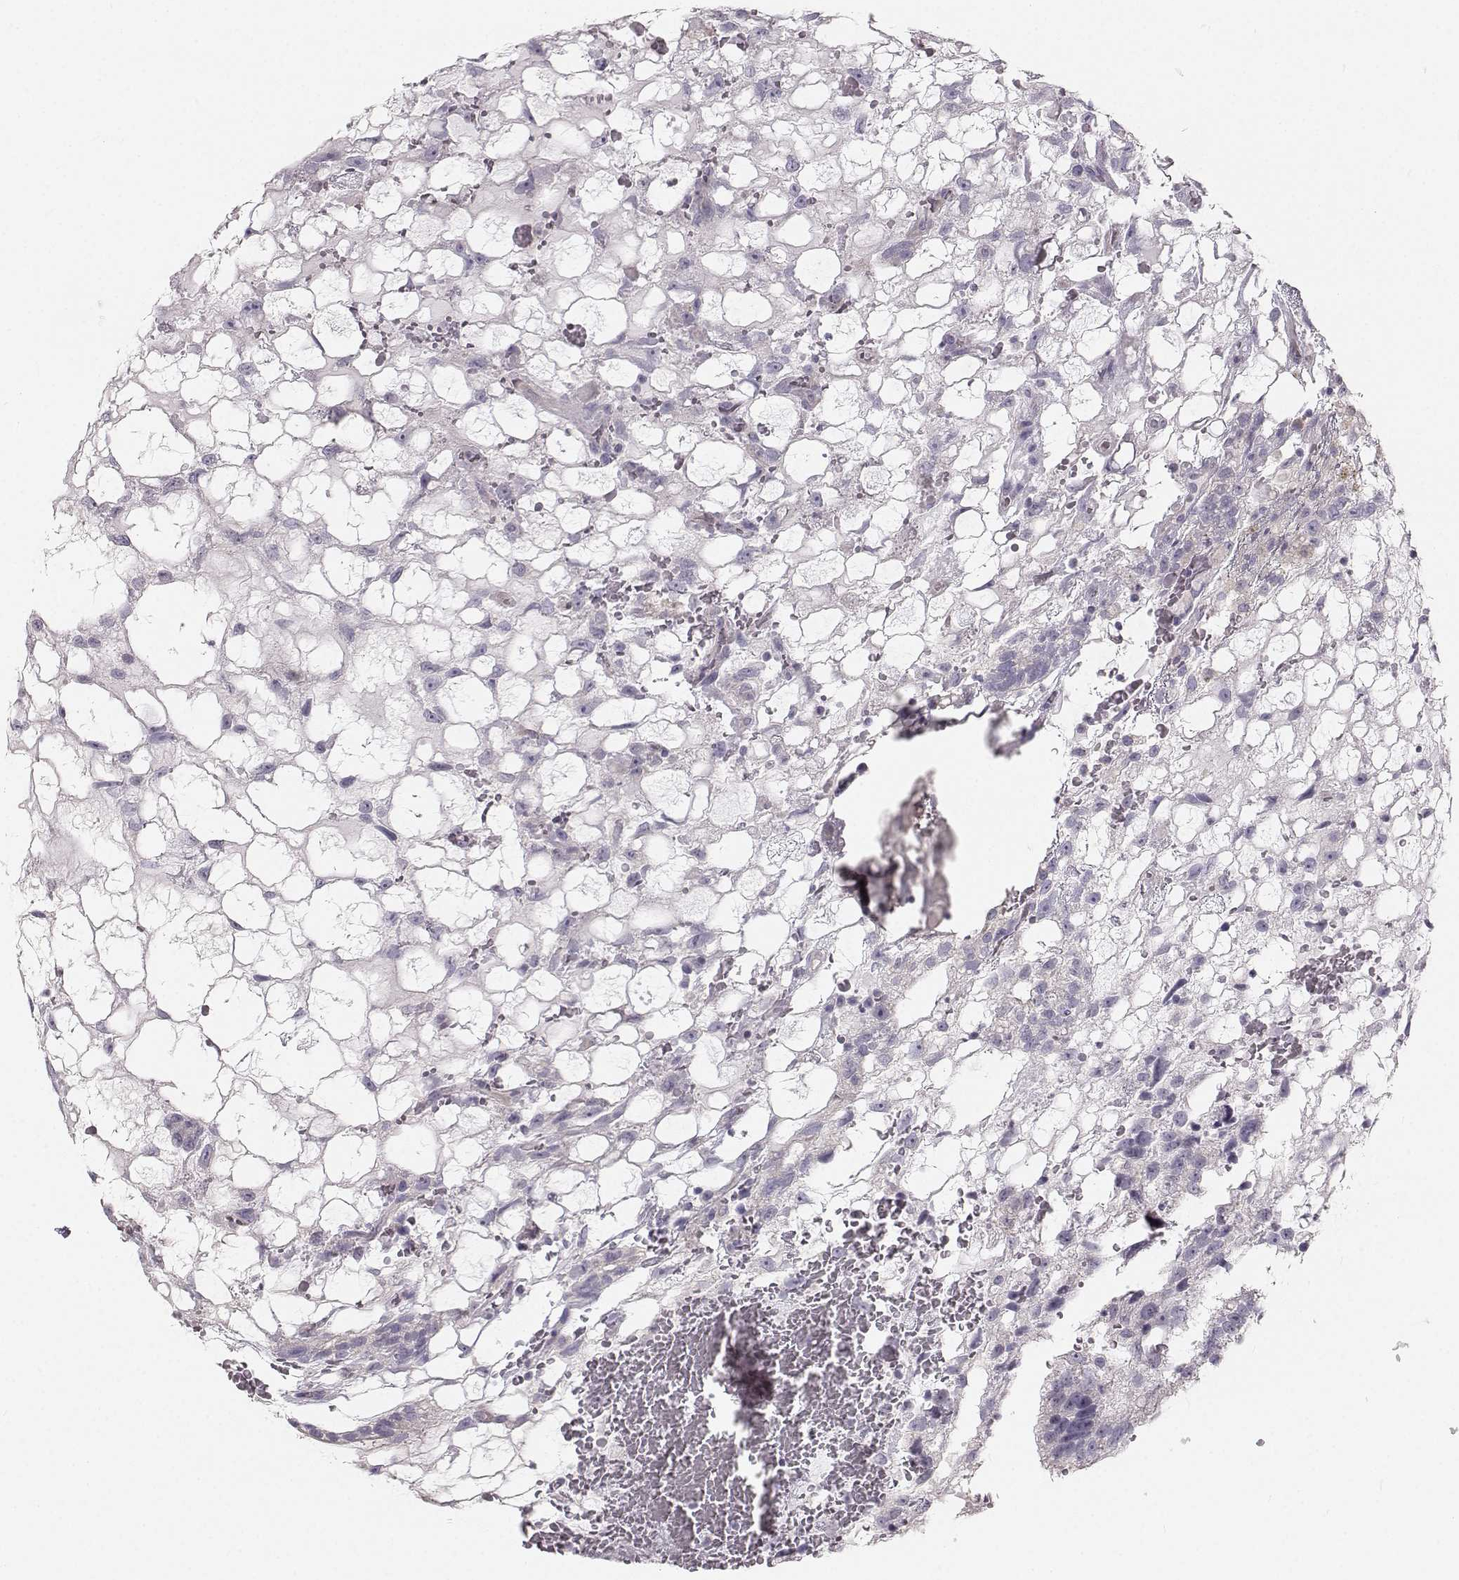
{"staining": {"intensity": "negative", "quantity": "none", "location": "none"}, "tissue": "testis cancer", "cell_type": "Tumor cells", "image_type": "cancer", "snomed": [{"axis": "morphology", "description": "Normal tissue, NOS"}, {"axis": "morphology", "description": "Carcinoma, Embryonal, NOS"}, {"axis": "topography", "description": "Testis"}, {"axis": "topography", "description": "Epididymis"}], "caption": "The image demonstrates no staining of tumor cells in embryonal carcinoma (testis). (IHC, brightfield microscopy, high magnification).", "gene": "OIP5", "patient": {"sex": "male", "age": 32}}